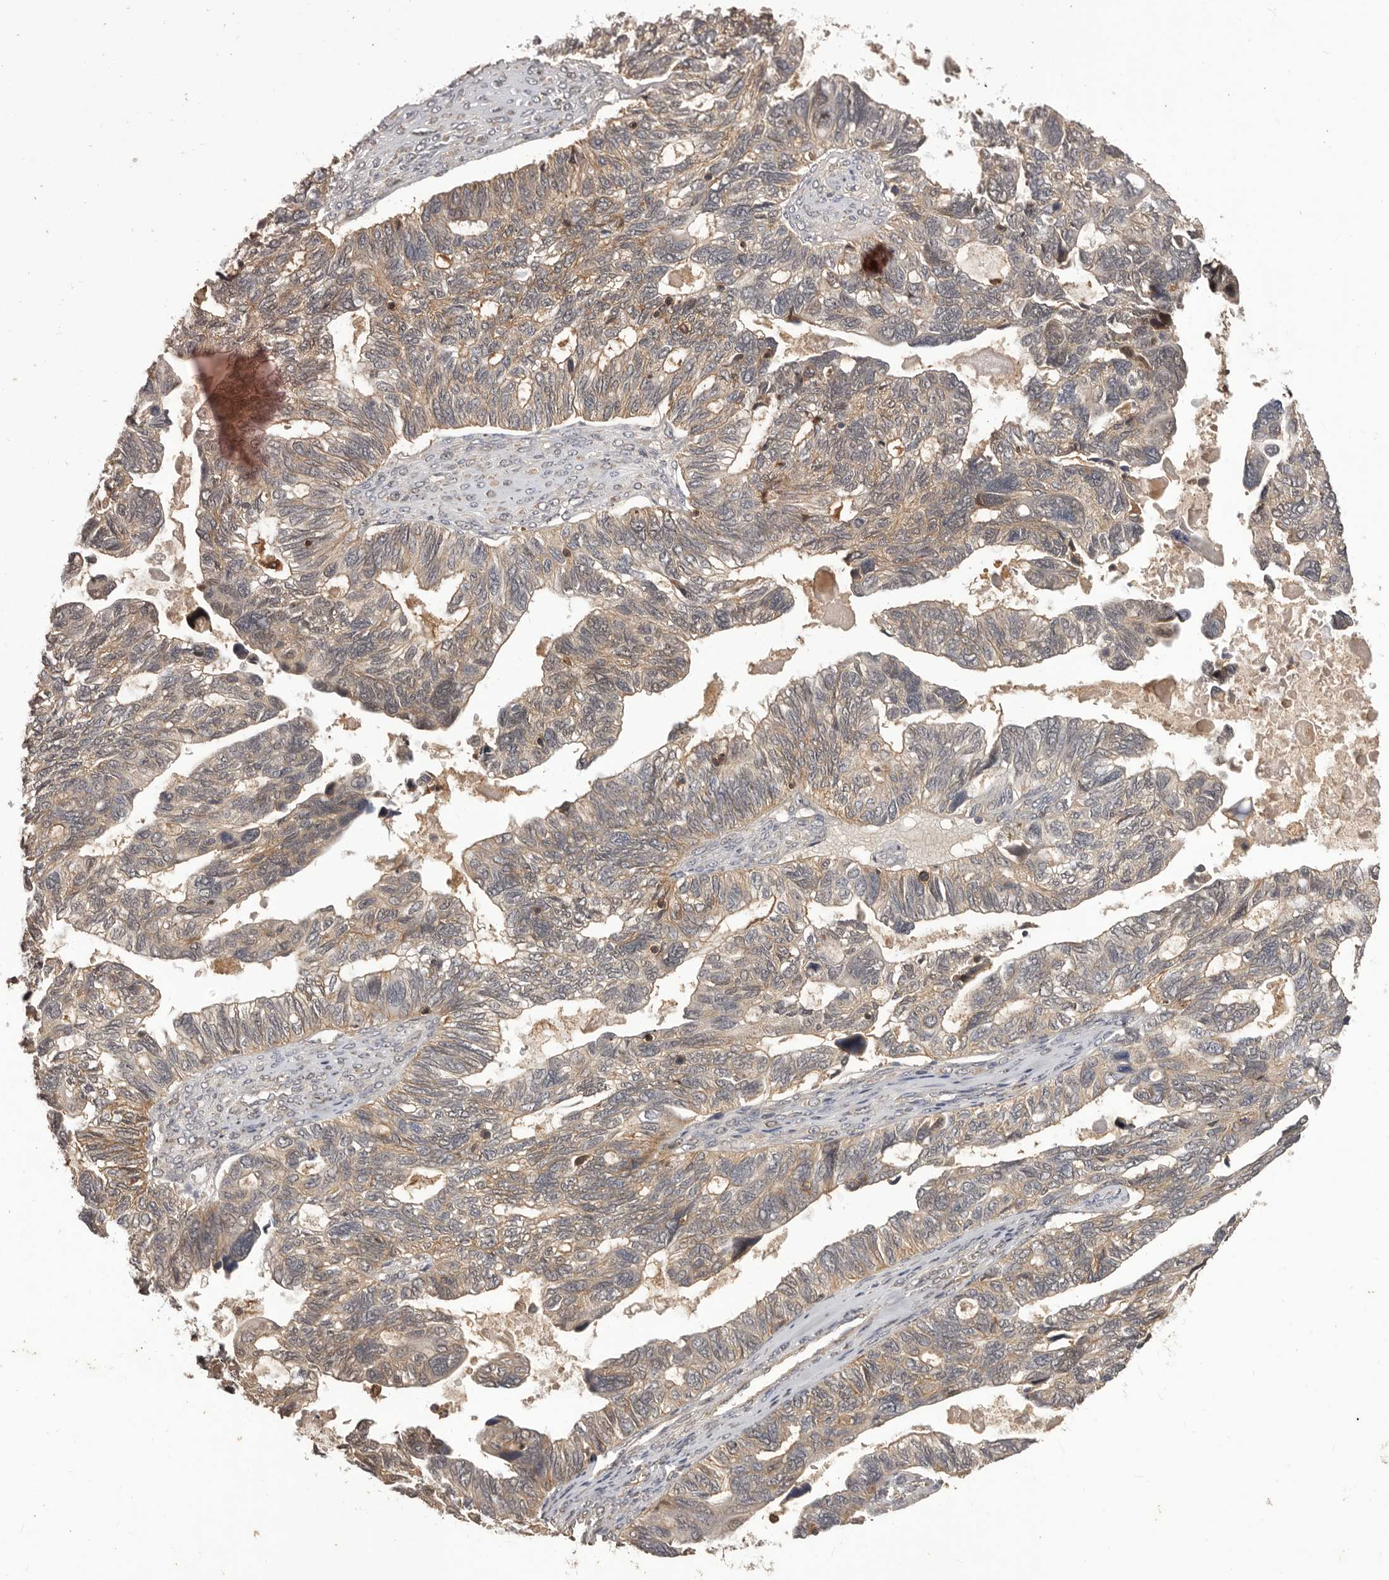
{"staining": {"intensity": "weak", "quantity": ">75%", "location": "cytoplasmic/membranous"}, "tissue": "ovarian cancer", "cell_type": "Tumor cells", "image_type": "cancer", "snomed": [{"axis": "morphology", "description": "Cystadenocarcinoma, serous, NOS"}, {"axis": "topography", "description": "Ovary"}], "caption": "Immunohistochemistry micrograph of ovarian serous cystadenocarcinoma stained for a protein (brown), which reveals low levels of weak cytoplasmic/membranous expression in about >75% of tumor cells.", "gene": "GLIPR2", "patient": {"sex": "female", "age": 79}}